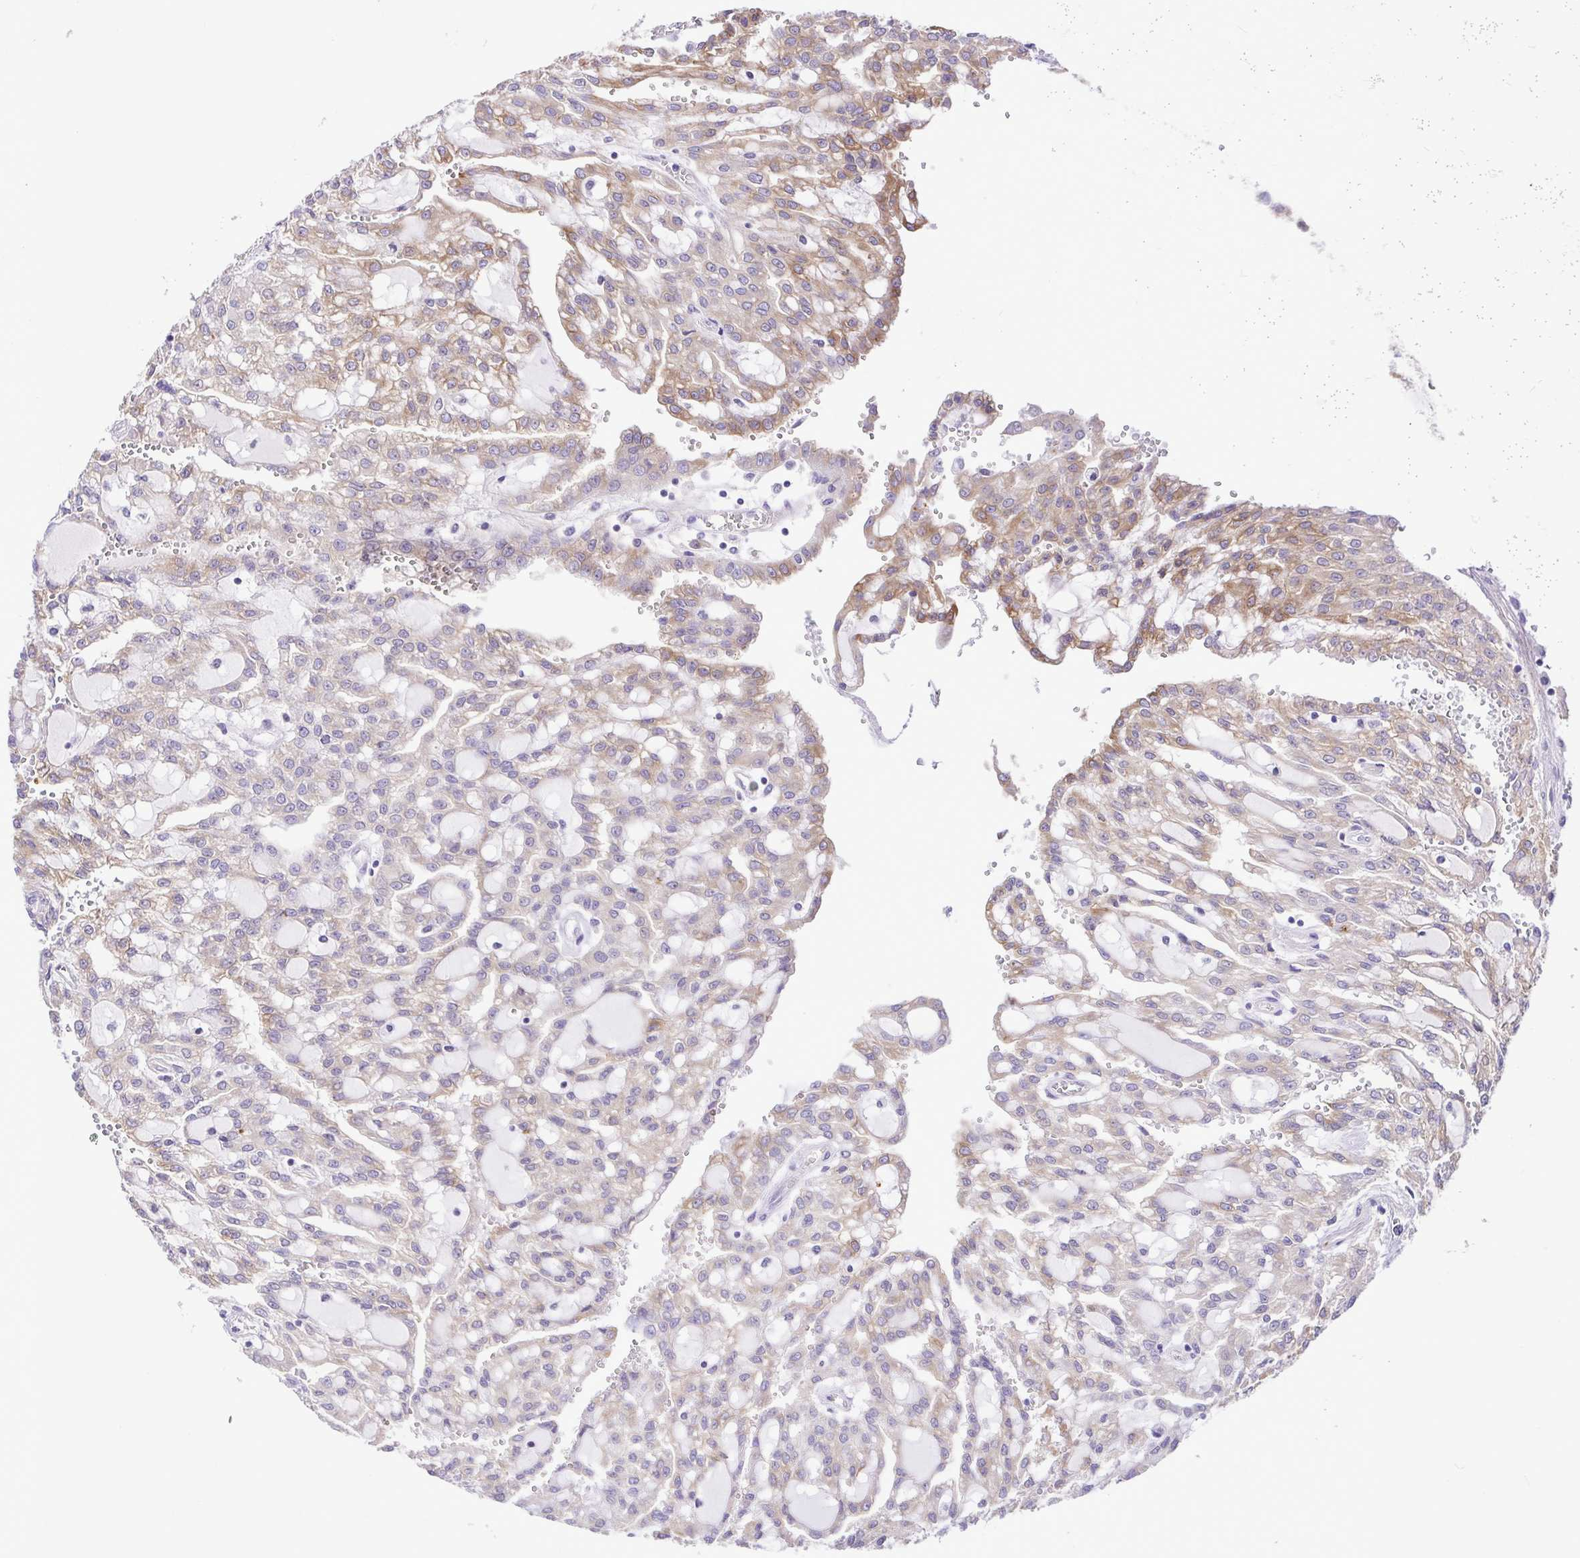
{"staining": {"intensity": "weak", "quantity": "25%-75%", "location": "cytoplasmic/membranous"}, "tissue": "renal cancer", "cell_type": "Tumor cells", "image_type": "cancer", "snomed": [{"axis": "morphology", "description": "Adenocarcinoma, NOS"}, {"axis": "topography", "description": "Kidney"}], "caption": "IHC of human renal cancer exhibits low levels of weak cytoplasmic/membranous positivity in approximately 25%-75% of tumor cells. The staining was performed using DAB, with brown indicating positive protein expression. Nuclei are stained blue with hematoxylin.", "gene": "DCLK2", "patient": {"sex": "male", "age": 63}}